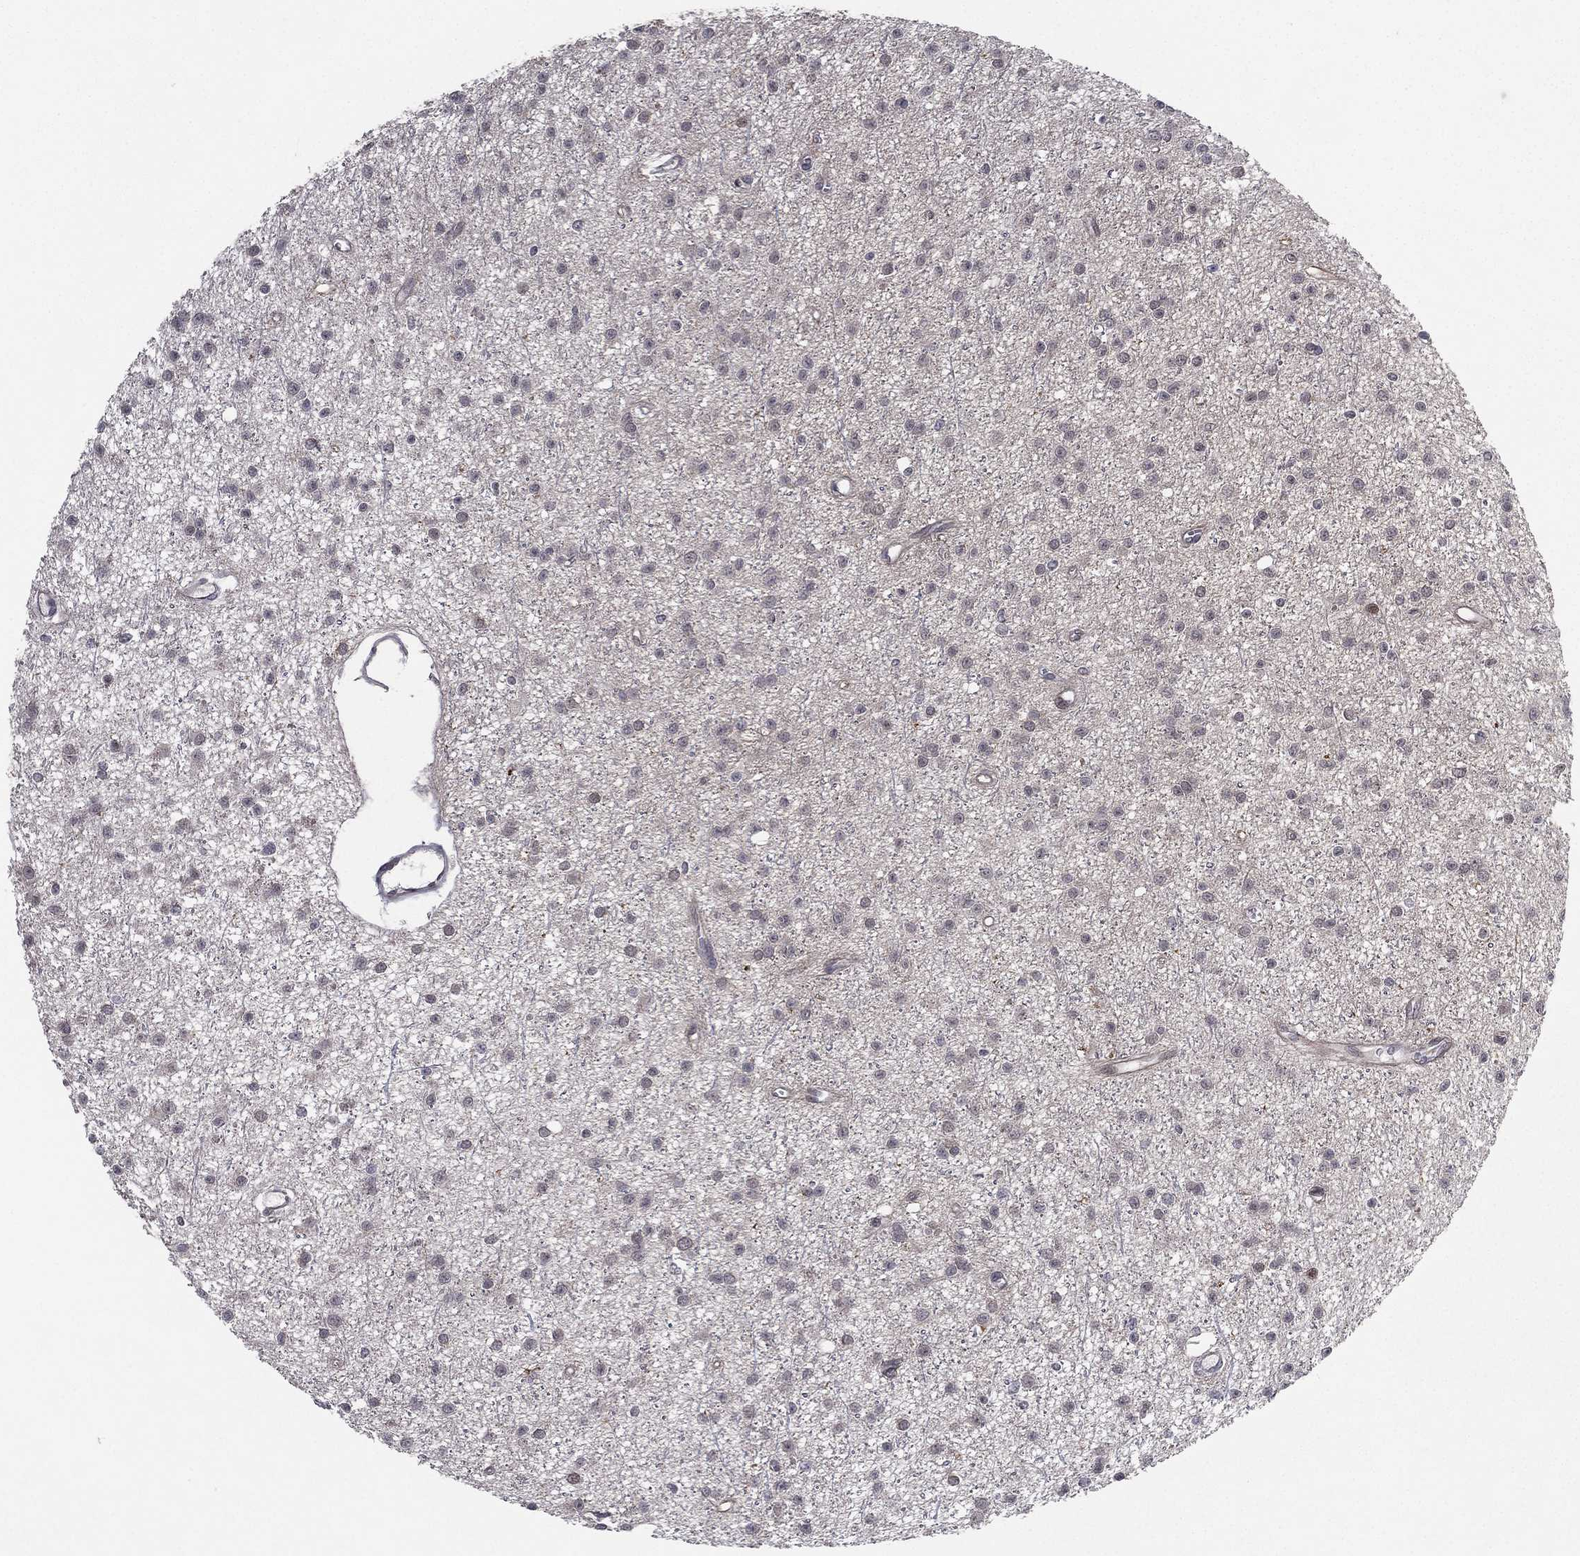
{"staining": {"intensity": "negative", "quantity": "none", "location": "none"}, "tissue": "glioma", "cell_type": "Tumor cells", "image_type": "cancer", "snomed": [{"axis": "morphology", "description": "Glioma, malignant, Low grade"}, {"axis": "topography", "description": "Brain"}], "caption": "Glioma stained for a protein using immunohistochemistry displays no expression tumor cells.", "gene": "KAT14", "patient": {"sex": "male", "age": 27}}